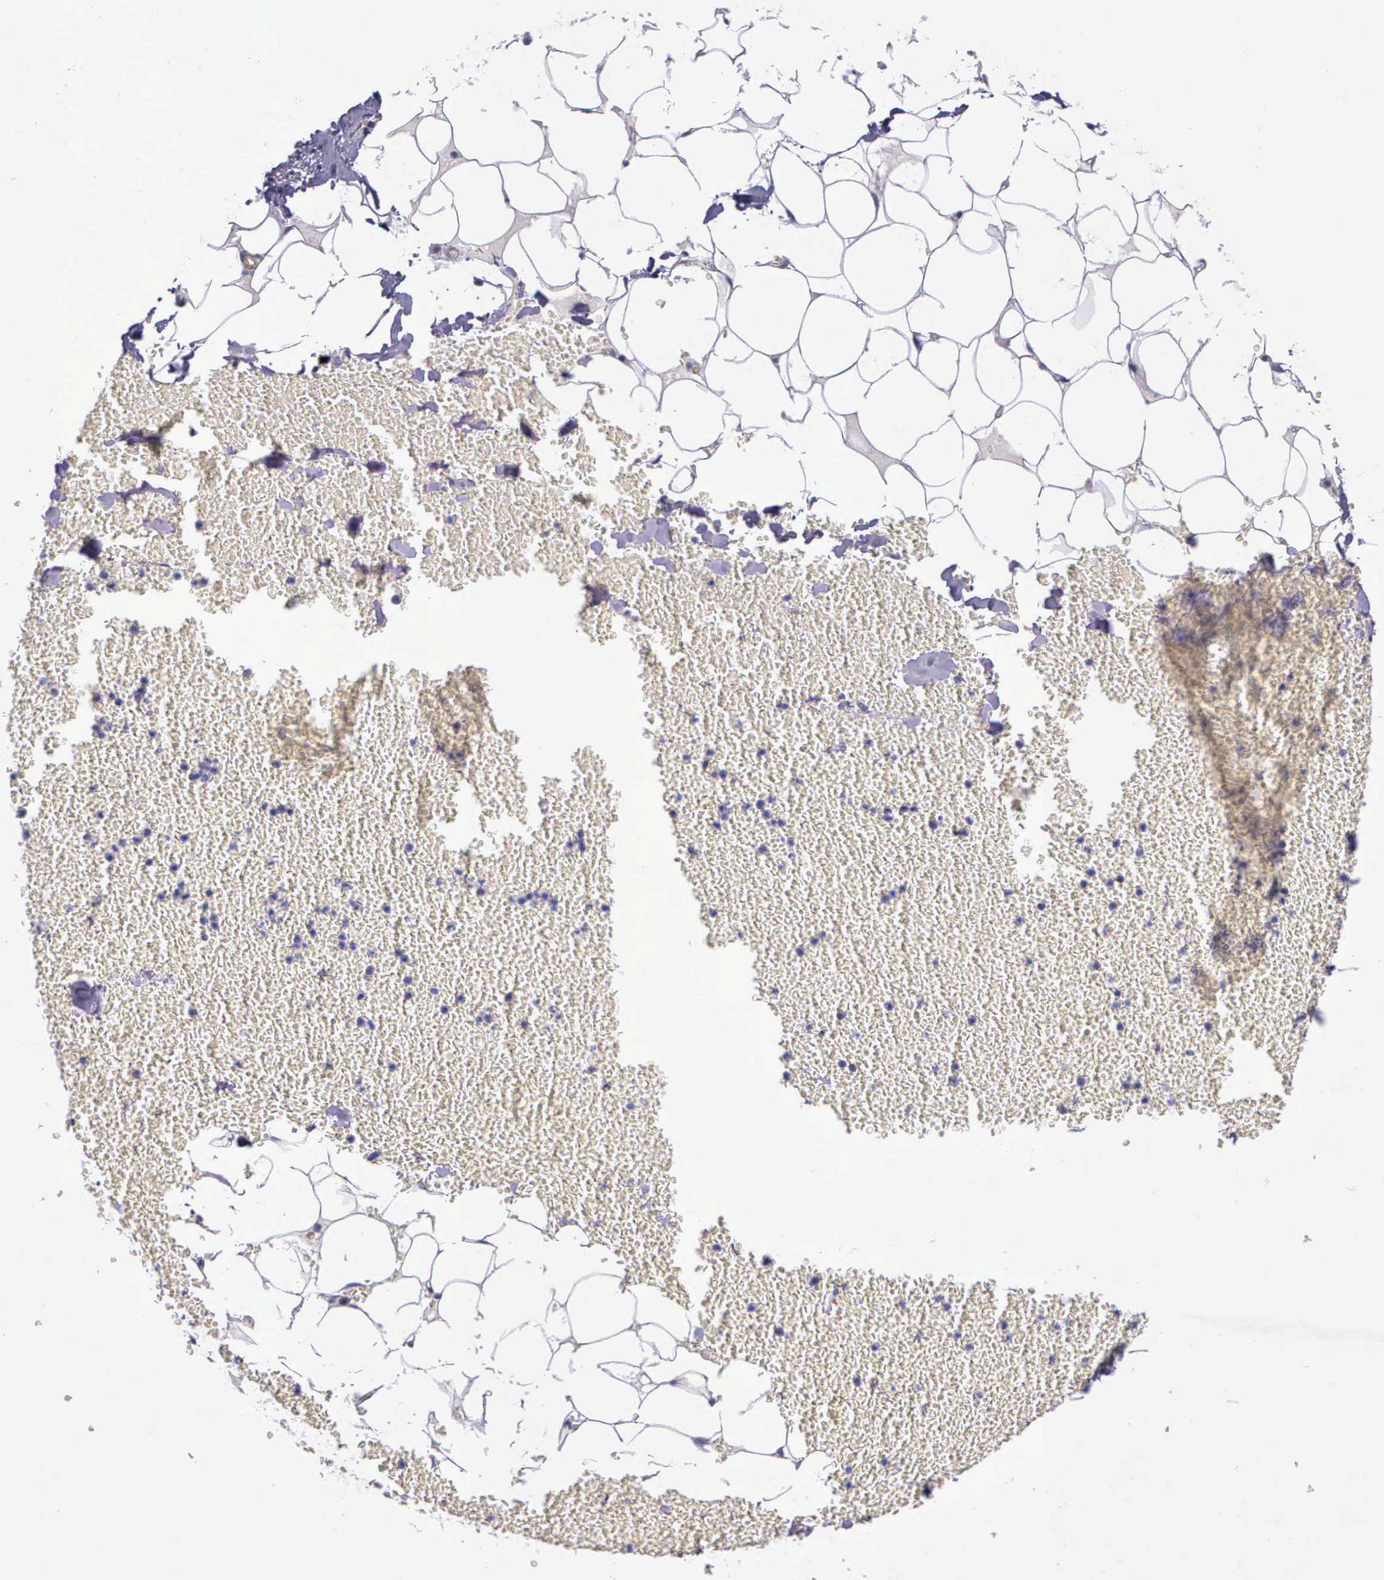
{"staining": {"intensity": "negative", "quantity": "none", "location": "none"}, "tissue": "adipose tissue", "cell_type": "Adipocytes", "image_type": "normal", "snomed": [{"axis": "morphology", "description": "Normal tissue, NOS"}, {"axis": "morphology", "description": "Inflammation, NOS"}, {"axis": "topography", "description": "Lymph node"}, {"axis": "topography", "description": "Peripheral nerve tissue"}], "caption": "IHC photomicrograph of benign adipose tissue: adipose tissue stained with DAB exhibits no significant protein expression in adipocytes. (DAB (3,3'-diaminobenzidine) immunohistochemistry, high magnification).", "gene": "GMPR2", "patient": {"sex": "male", "age": 52}}